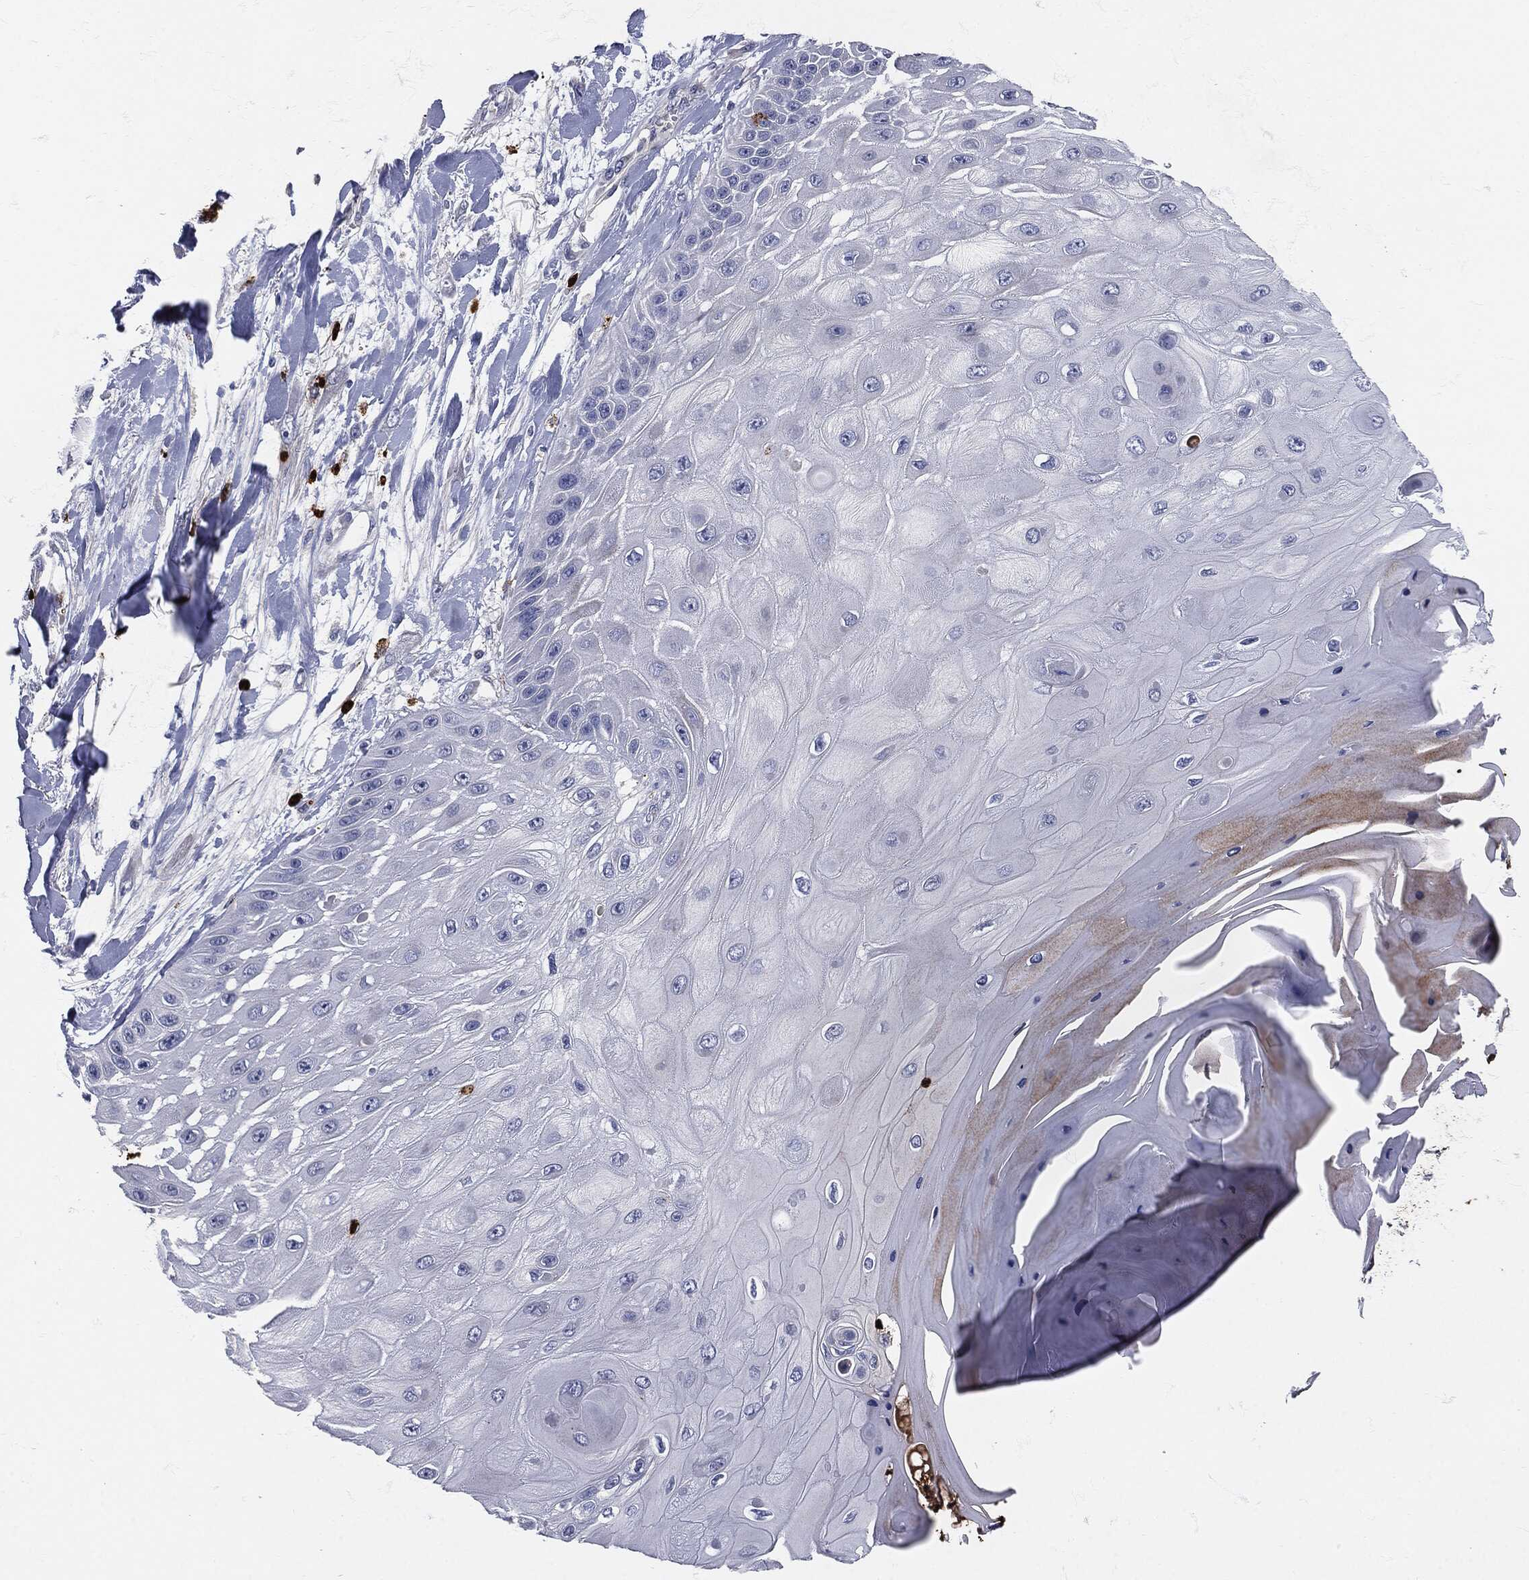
{"staining": {"intensity": "negative", "quantity": "none", "location": "none"}, "tissue": "skin cancer", "cell_type": "Tumor cells", "image_type": "cancer", "snomed": [{"axis": "morphology", "description": "Normal tissue, NOS"}, {"axis": "morphology", "description": "Squamous cell carcinoma, NOS"}, {"axis": "topography", "description": "Skin"}], "caption": "IHC histopathology image of neoplastic tissue: skin cancer stained with DAB (3,3'-diaminobenzidine) reveals no significant protein staining in tumor cells. (Brightfield microscopy of DAB immunohistochemistry (IHC) at high magnification).", "gene": "MPO", "patient": {"sex": "male", "age": 79}}